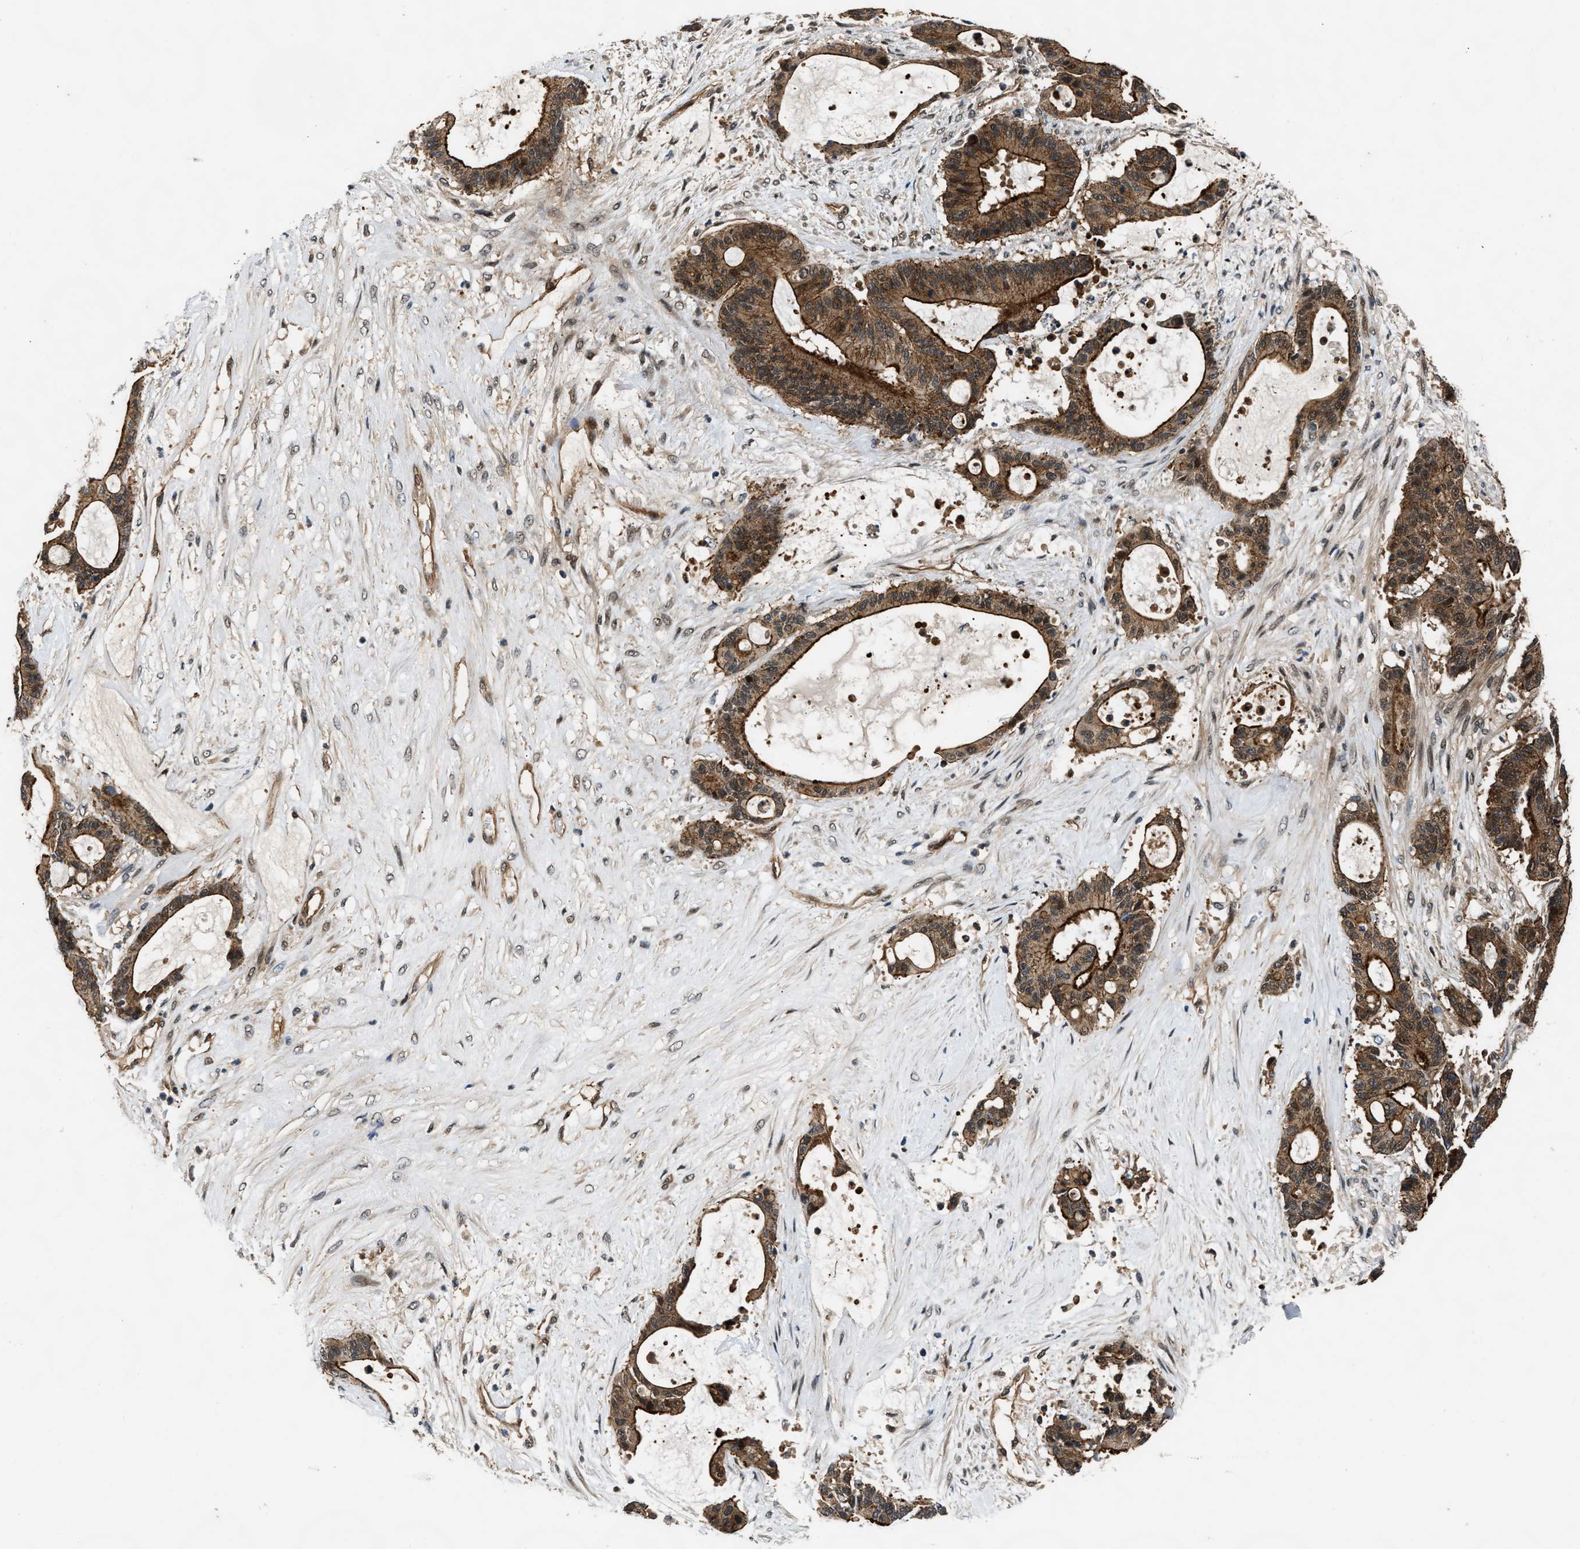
{"staining": {"intensity": "strong", "quantity": ">75%", "location": "cytoplasmic/membranous"}, "tissue": "liver cancer", "cell_type": "Tumor cells", "image_type": "cancer", "snomed": [{"axis": "morphology", "description": "Cholangiocarcinoma"}, {"axis": "topography", "description": "Liver"}], "caption": "Liver cancer stained for a protein demonstrates strong cytoplasmic/membranous positivity in tumor cells. The staining is performed using DAB brown chromogen to label protein expression. The nuclei are counter-stained blue using hematoxylin.", "gene": "COPS2", "patient": {"sex": "female", "age": 73}}